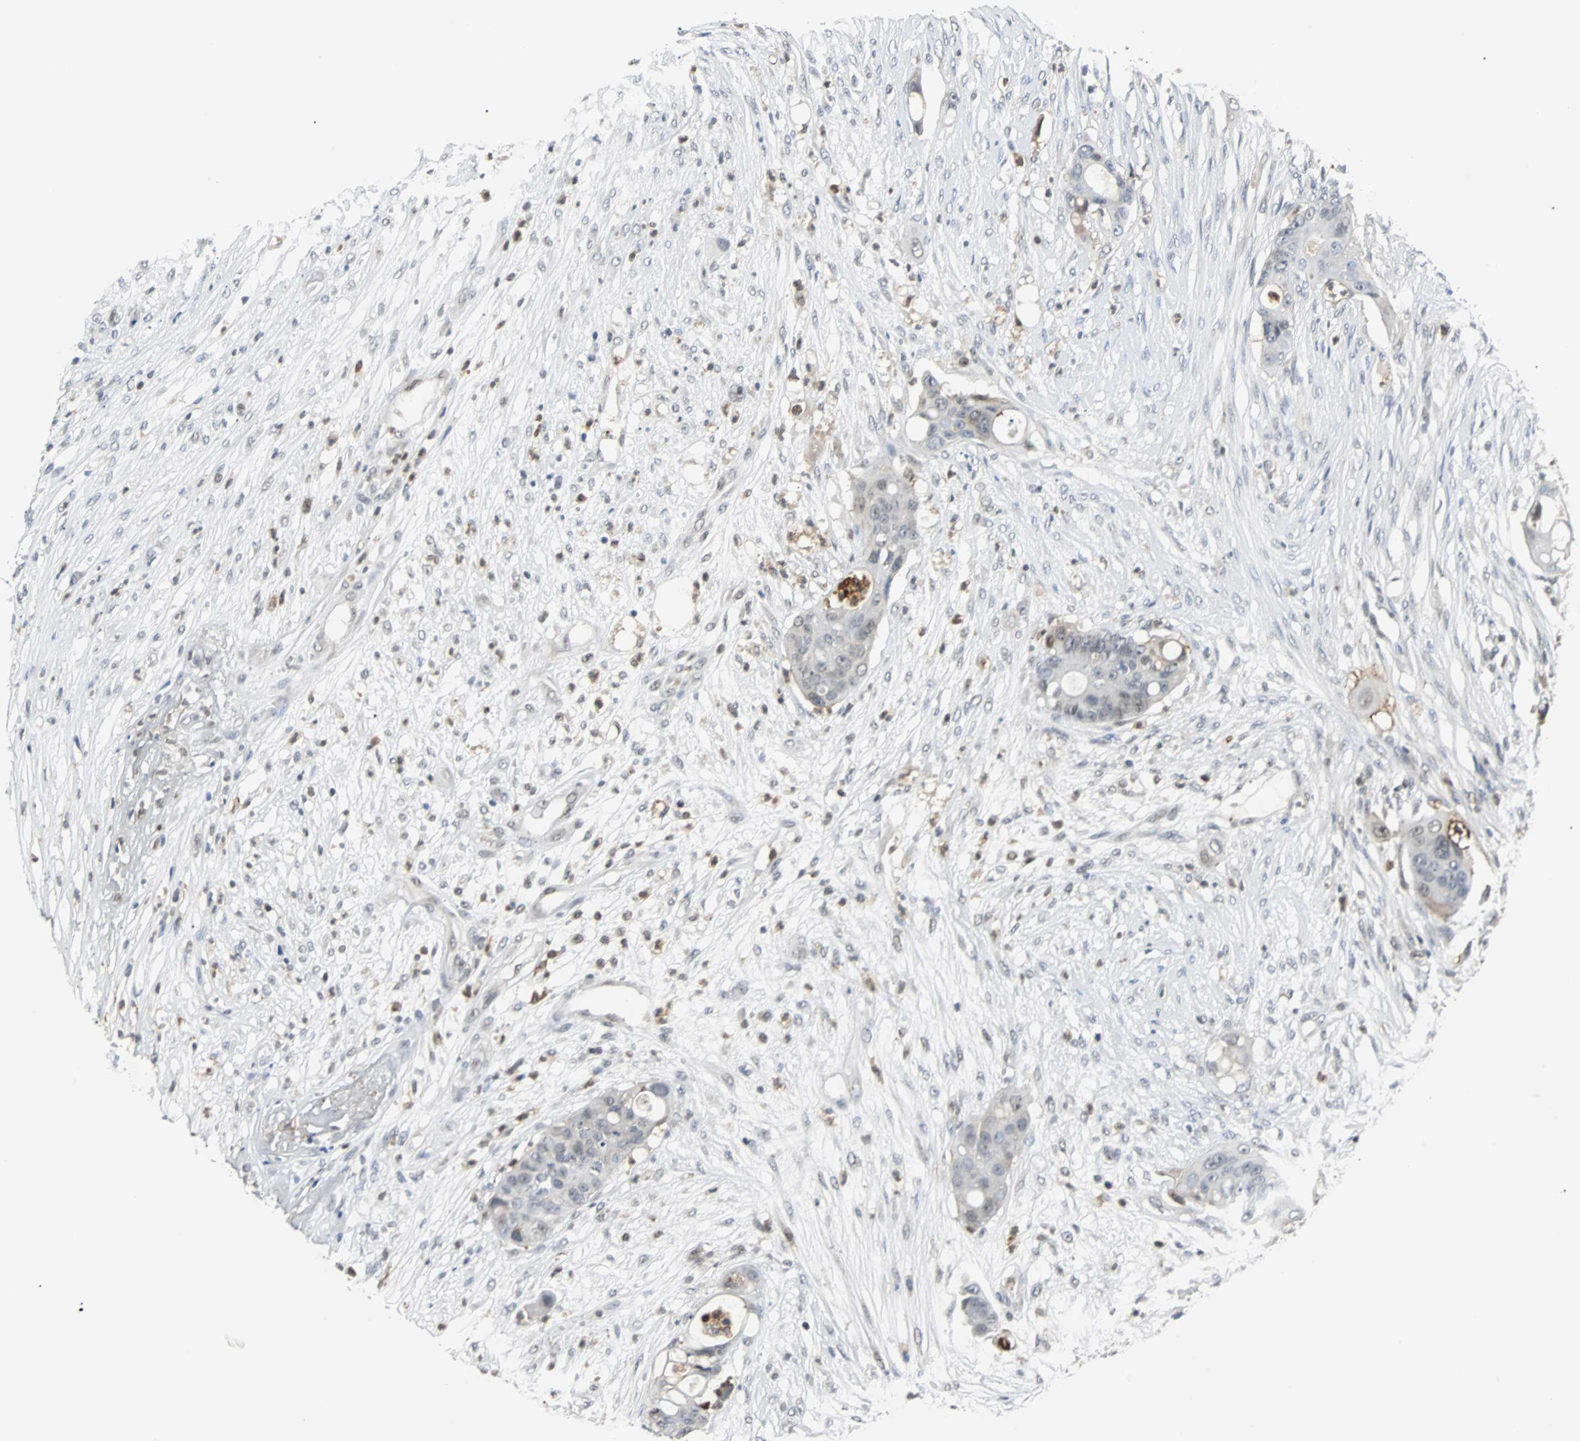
{"staining": {"intensity": "negative", "quantity": "none", "location": "none"}, "tissue": "colorectal cancer", "cell_type": "Tumor cells", "image_type": "cancer", "snomed": [{"axis": "morphology", "description": "Adenocarcinoma, NOS"}, {"axis": "topography", "description": "Colon"}], "caption": "IHC of adenocarcinoma (colorectal) exhibits no staining in tumor cells. (DAB immunohistochemistry (IHC), high magnification).", "gene": "SIRT1", "patient": {"sex": "female", "age": 57}}